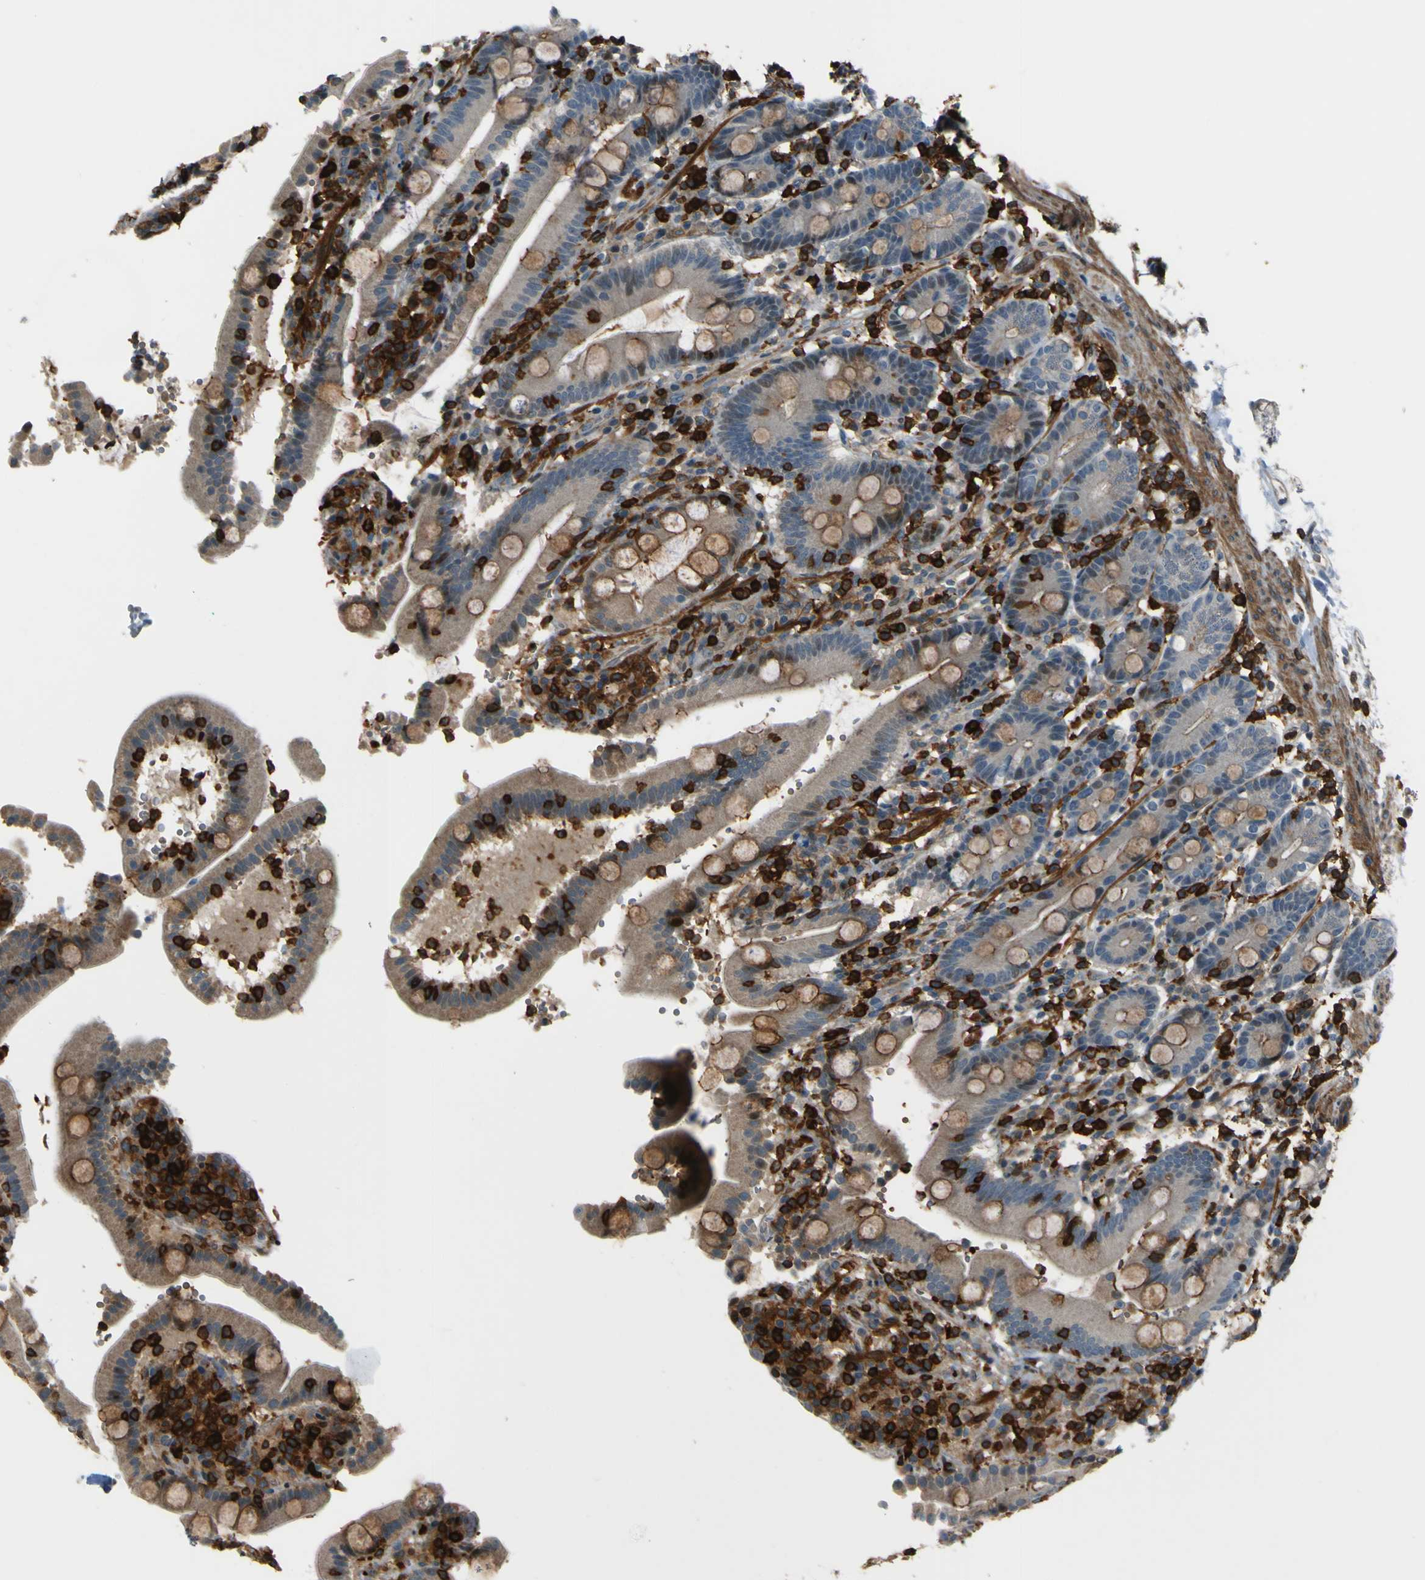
{"staining": {"intensity": "weak", "quantity": ">75%", "location": "cytoplasmic/membranous"}, "tissue": "duodenum", "cell_type": "Glandular cells", "image_type": "normal", "snomed": [{"axis": "morphology", "description": "Normal tissue, NOS"}, {"axis": "topography", "description": "Small intestine, NOS"}], "caption": "A histopathology image of duodenum stained for a protein displays weak cytoplasmic/membranous brown staining in glandular cells. (brown staining indicates protein expression, while blue staining denotes nuclei).", "gene": "PCDHB5", "patient": {"sex": "female", "age": 71}}